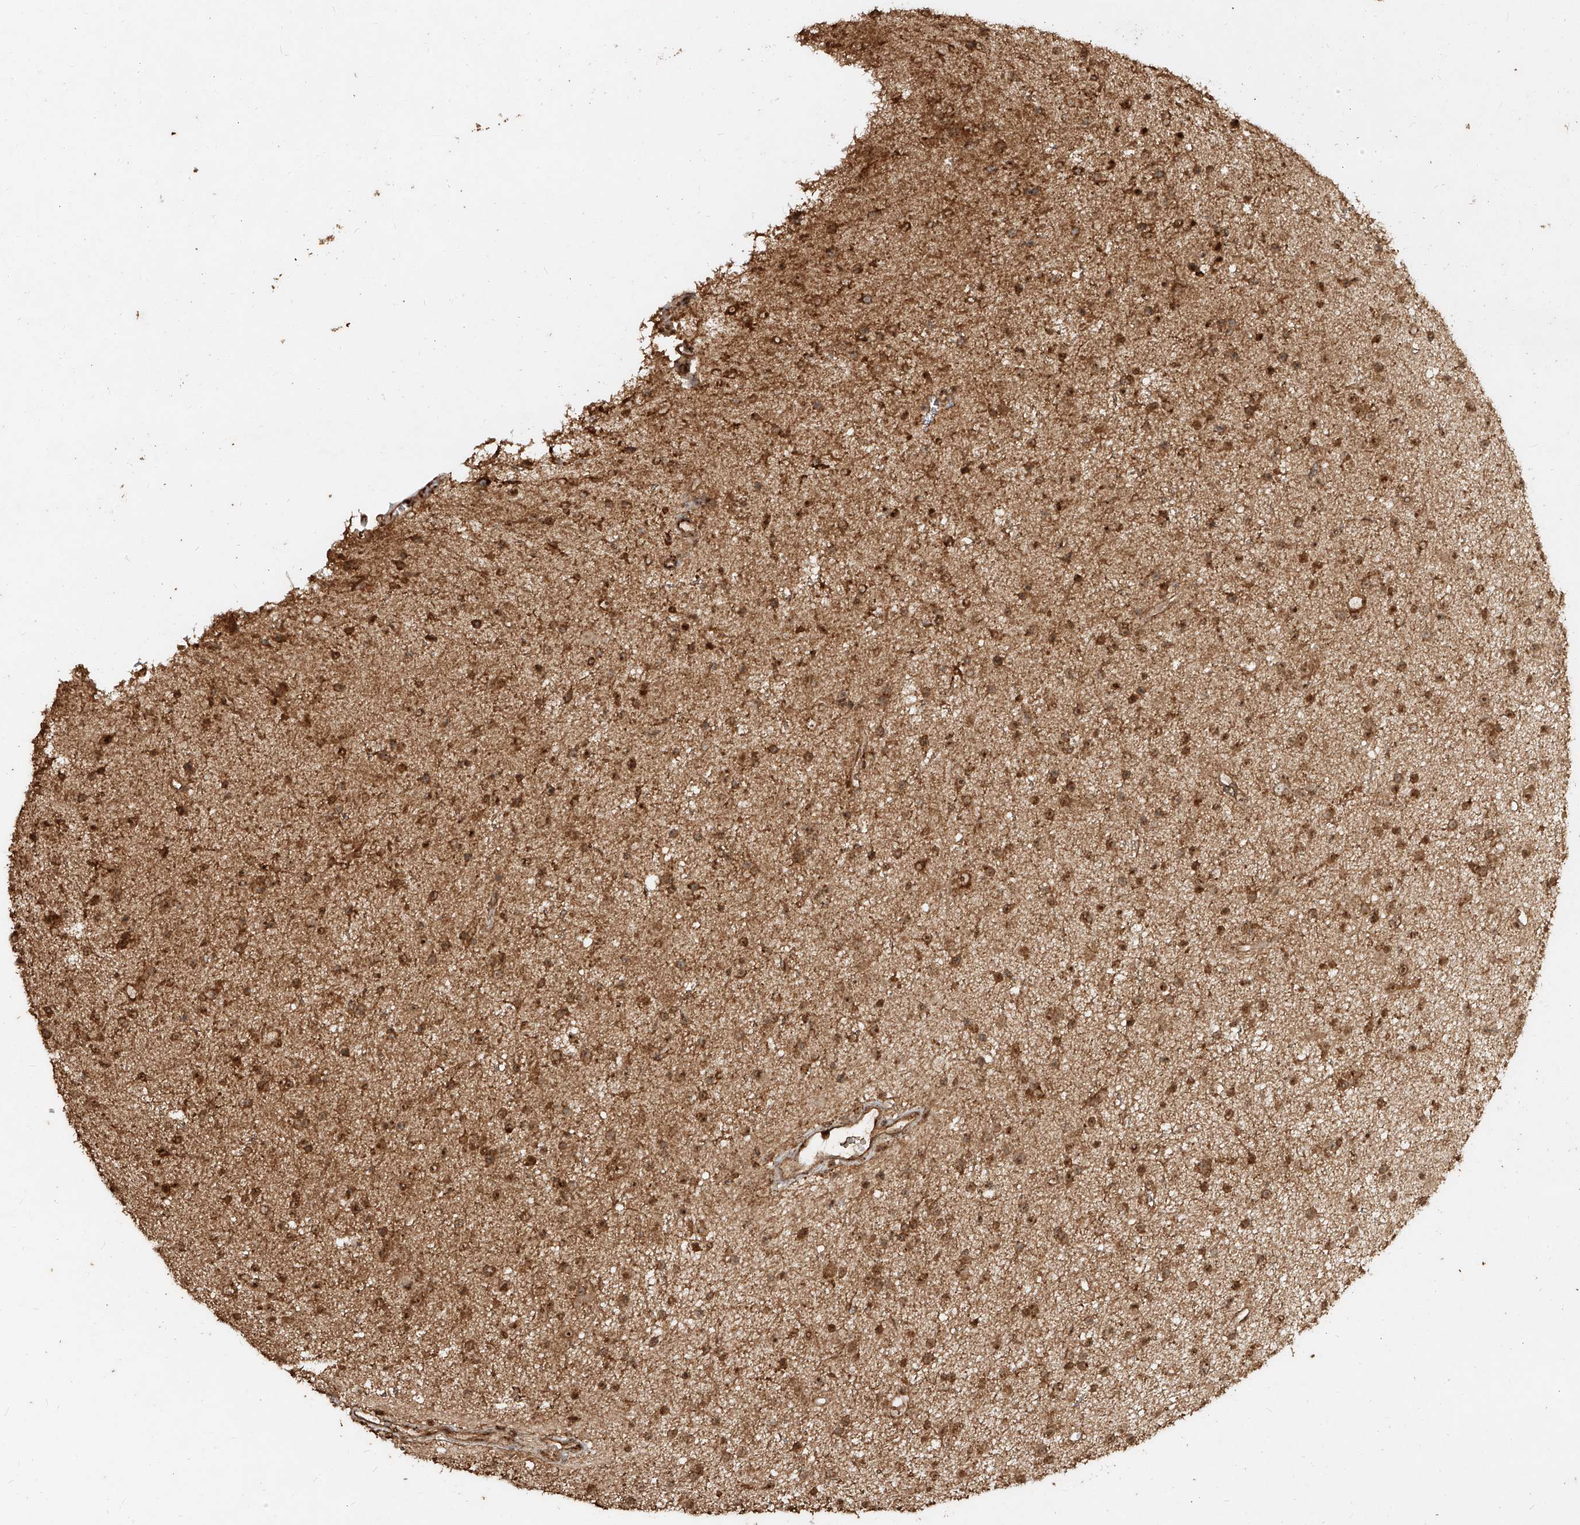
{"staining": {"intensity": "moderate", "quantity": ">75%", "location": "cytoplasmic/membranous,nuclear"}, "tissue": "glioma", "cell_type": "Tumor cells", "image_type": "cancer", "snomed": [{"axis": "morphology", "description": "Glioma, malignant, Low grade"}, {"axis": "topography", "description": "Cerebral cortex"}], "caption": "Immunohistochemical staining of glioma reveals medium levels of moderate cytoplasmic/membranous and nuclear protein expression in about >75% of tumor cells. (IHC, brightfield microscopy, high magnification).", "gene": "ZNF660", "patient": {"sex": "female", "age": 39}}